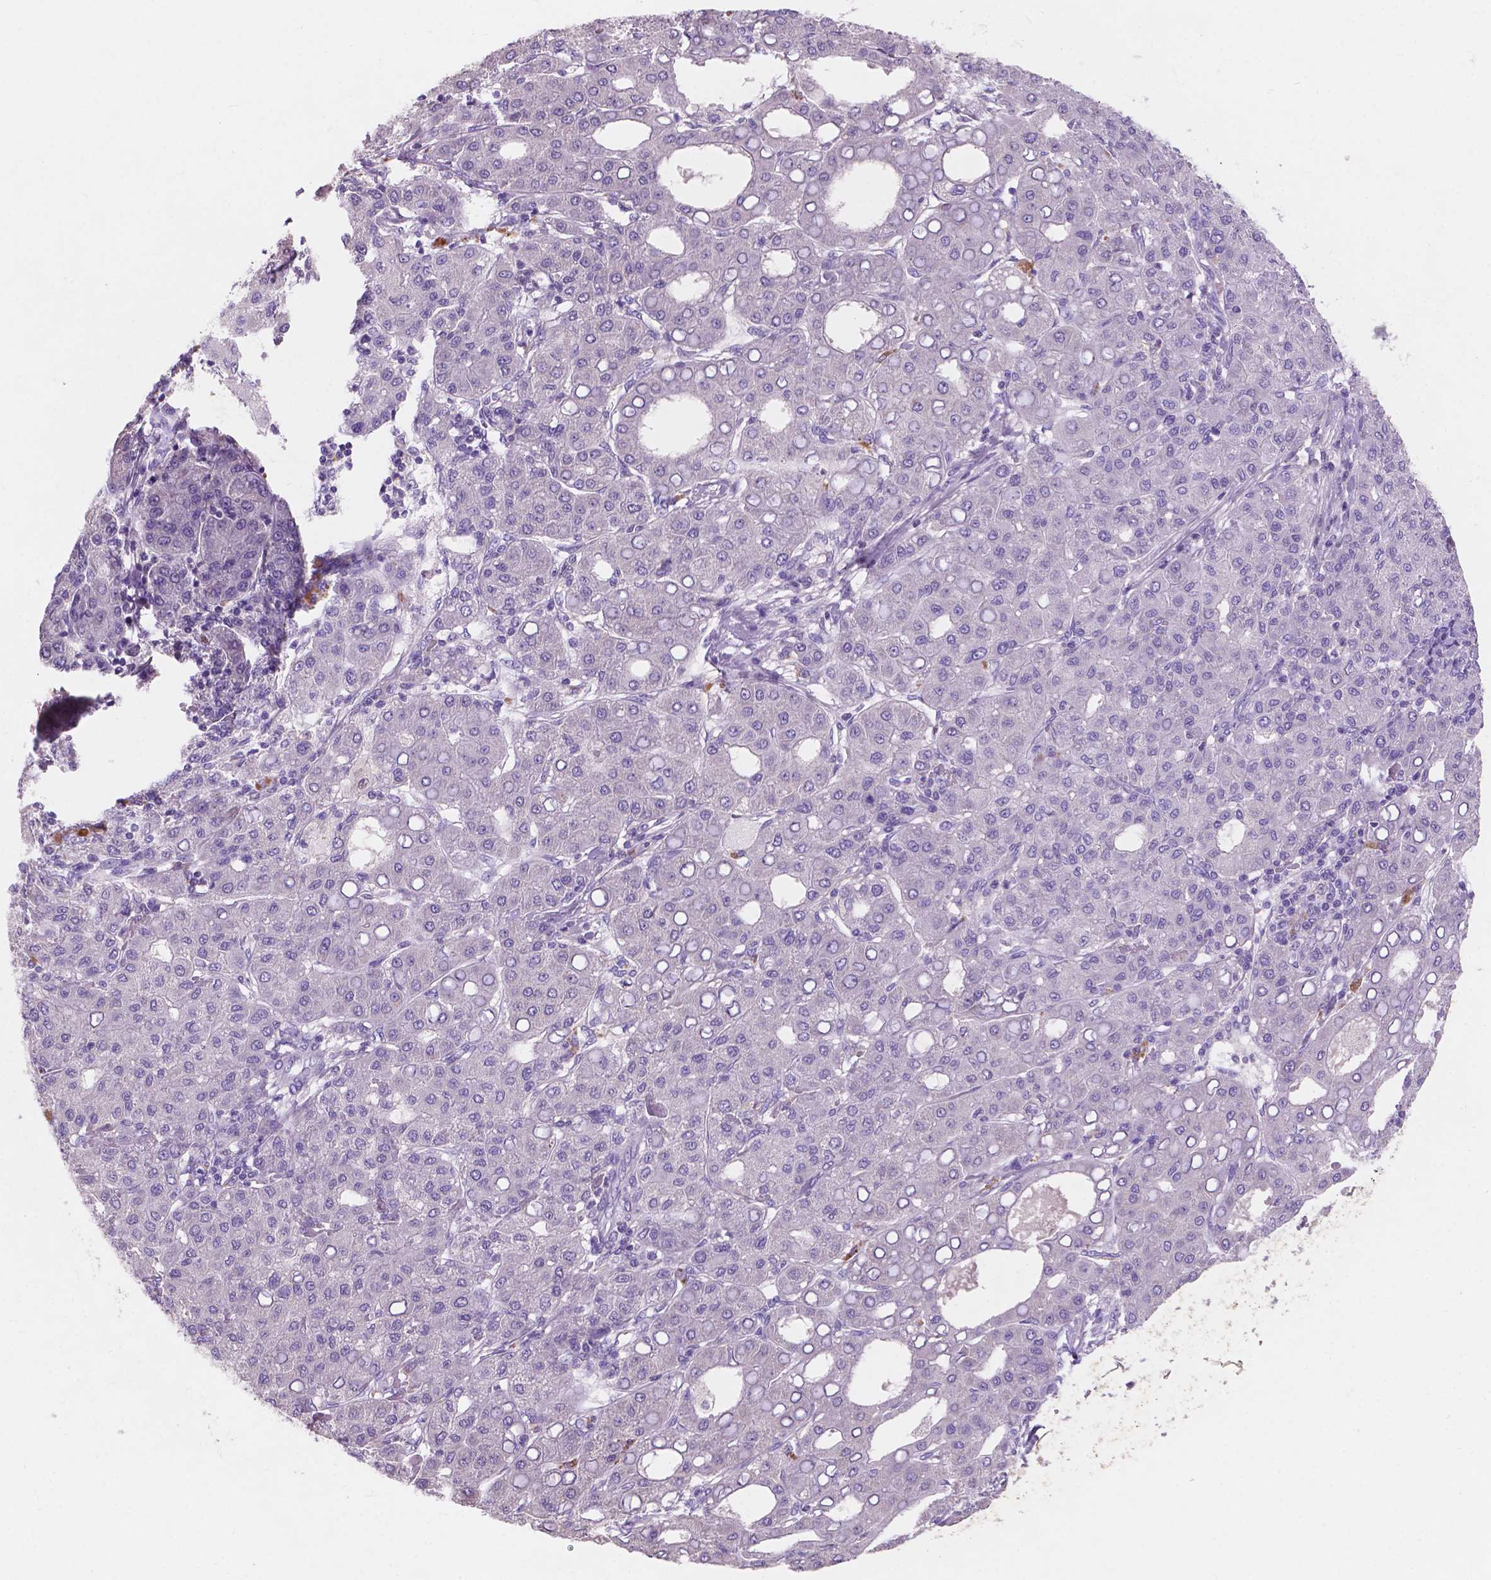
{"staining": {"intensity": "negative", "quantity": "none", "location": "none"}, "tissue": "liver cancer", "cell_type": "Tumor cells", "image_type": "cancer", "snomed": [{"axis": "morphology", "description": "Carcinoma, Hepatocellular, NOS"}, {"axis": "topography", "description": "Liver"}], "caption": "Immunohistochemistry (IHC) histopathology image of neoplastic tissue: human hepatocellular carcinoma (liver) stained with DAB reveals no significant protein positivity in tumor cells.", "gene": "IREB2", "patient": {"sex": "male", "age": 65}}